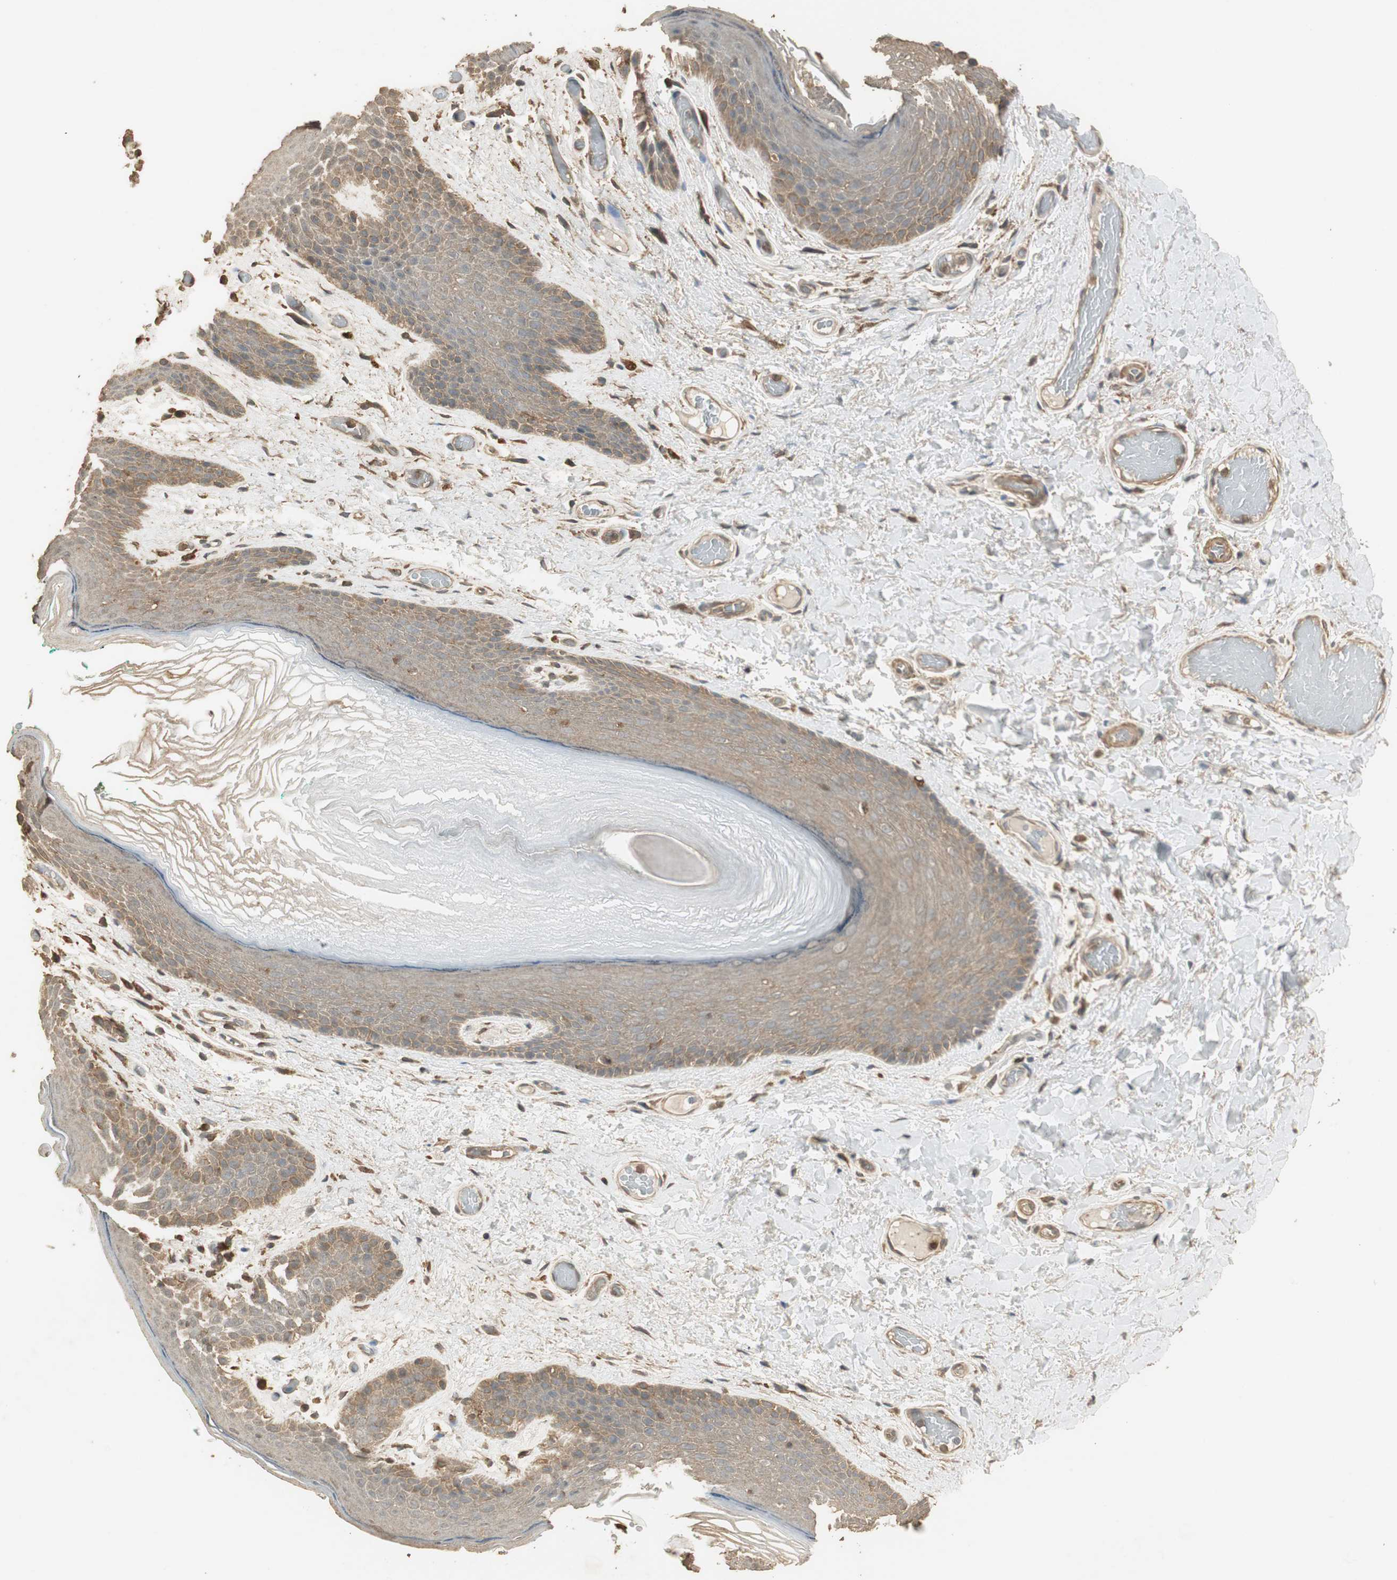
{"staining": {"intensity": "moderate", "quantity": "25%-75%", "location": "cytoplasmic/membranous"}, "tissue": "skin", "cell_type": "Epidermal cells", "image_type": "normal", "snomed": [{"axis": "morphology", "description": "Normal tissue, NOS"}, {"axis": "topography", "description": "Anal"}], "caption": "An IHC image of benign tissue is shown. Protein staining in brown shows moderate cytoplasmic/membranous positivity in skin within epidermal cells.", "gene": "USP2", "patient": {"sex": "male", "age": 74}}